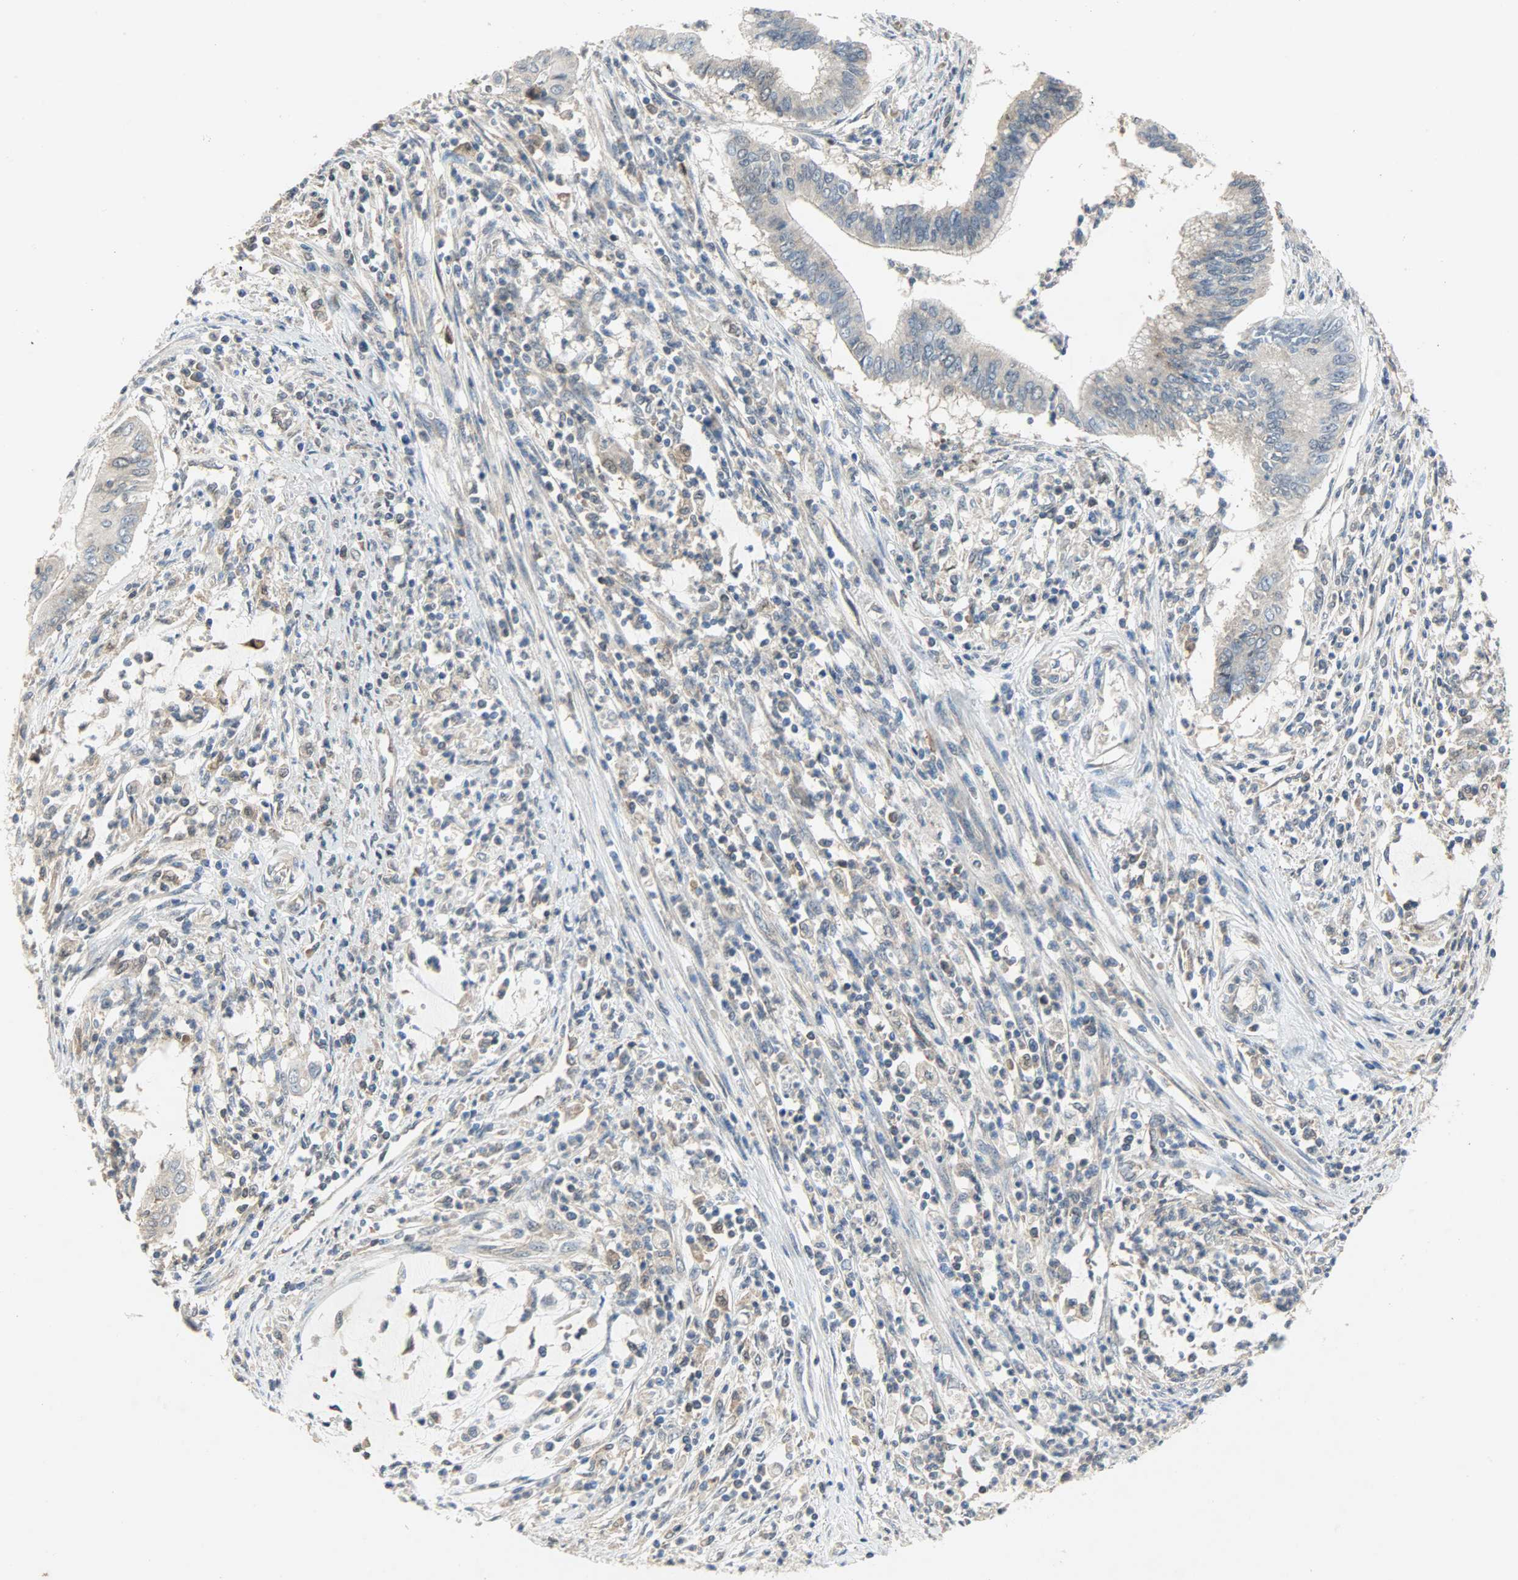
{"staining": {"intensity": "weak", "quantity": ">75%", "location": "cytoplasmic/membranous"}, "tissue": "cervical cancer", "cell_type": "Tumor cells", "image_type": "cancer", "snomed": [{"axis": "morphology", "description": "Adenocarcinoma, NOS"}, {"axis": "topography", "description": "Cervix"}], "caption": "Brown immunohistochemical staining in human cervical adenocarcinoma reveals weak cytoplasmic/membranous positivity in approximately >75% of tumor cells. (DAB (3,3'-diaminobenzidine) IHC, brown staining for protein, blue staining for nuclei).", "gene": "TRIM21", "patient": {"sex": "female", "age": 36}}